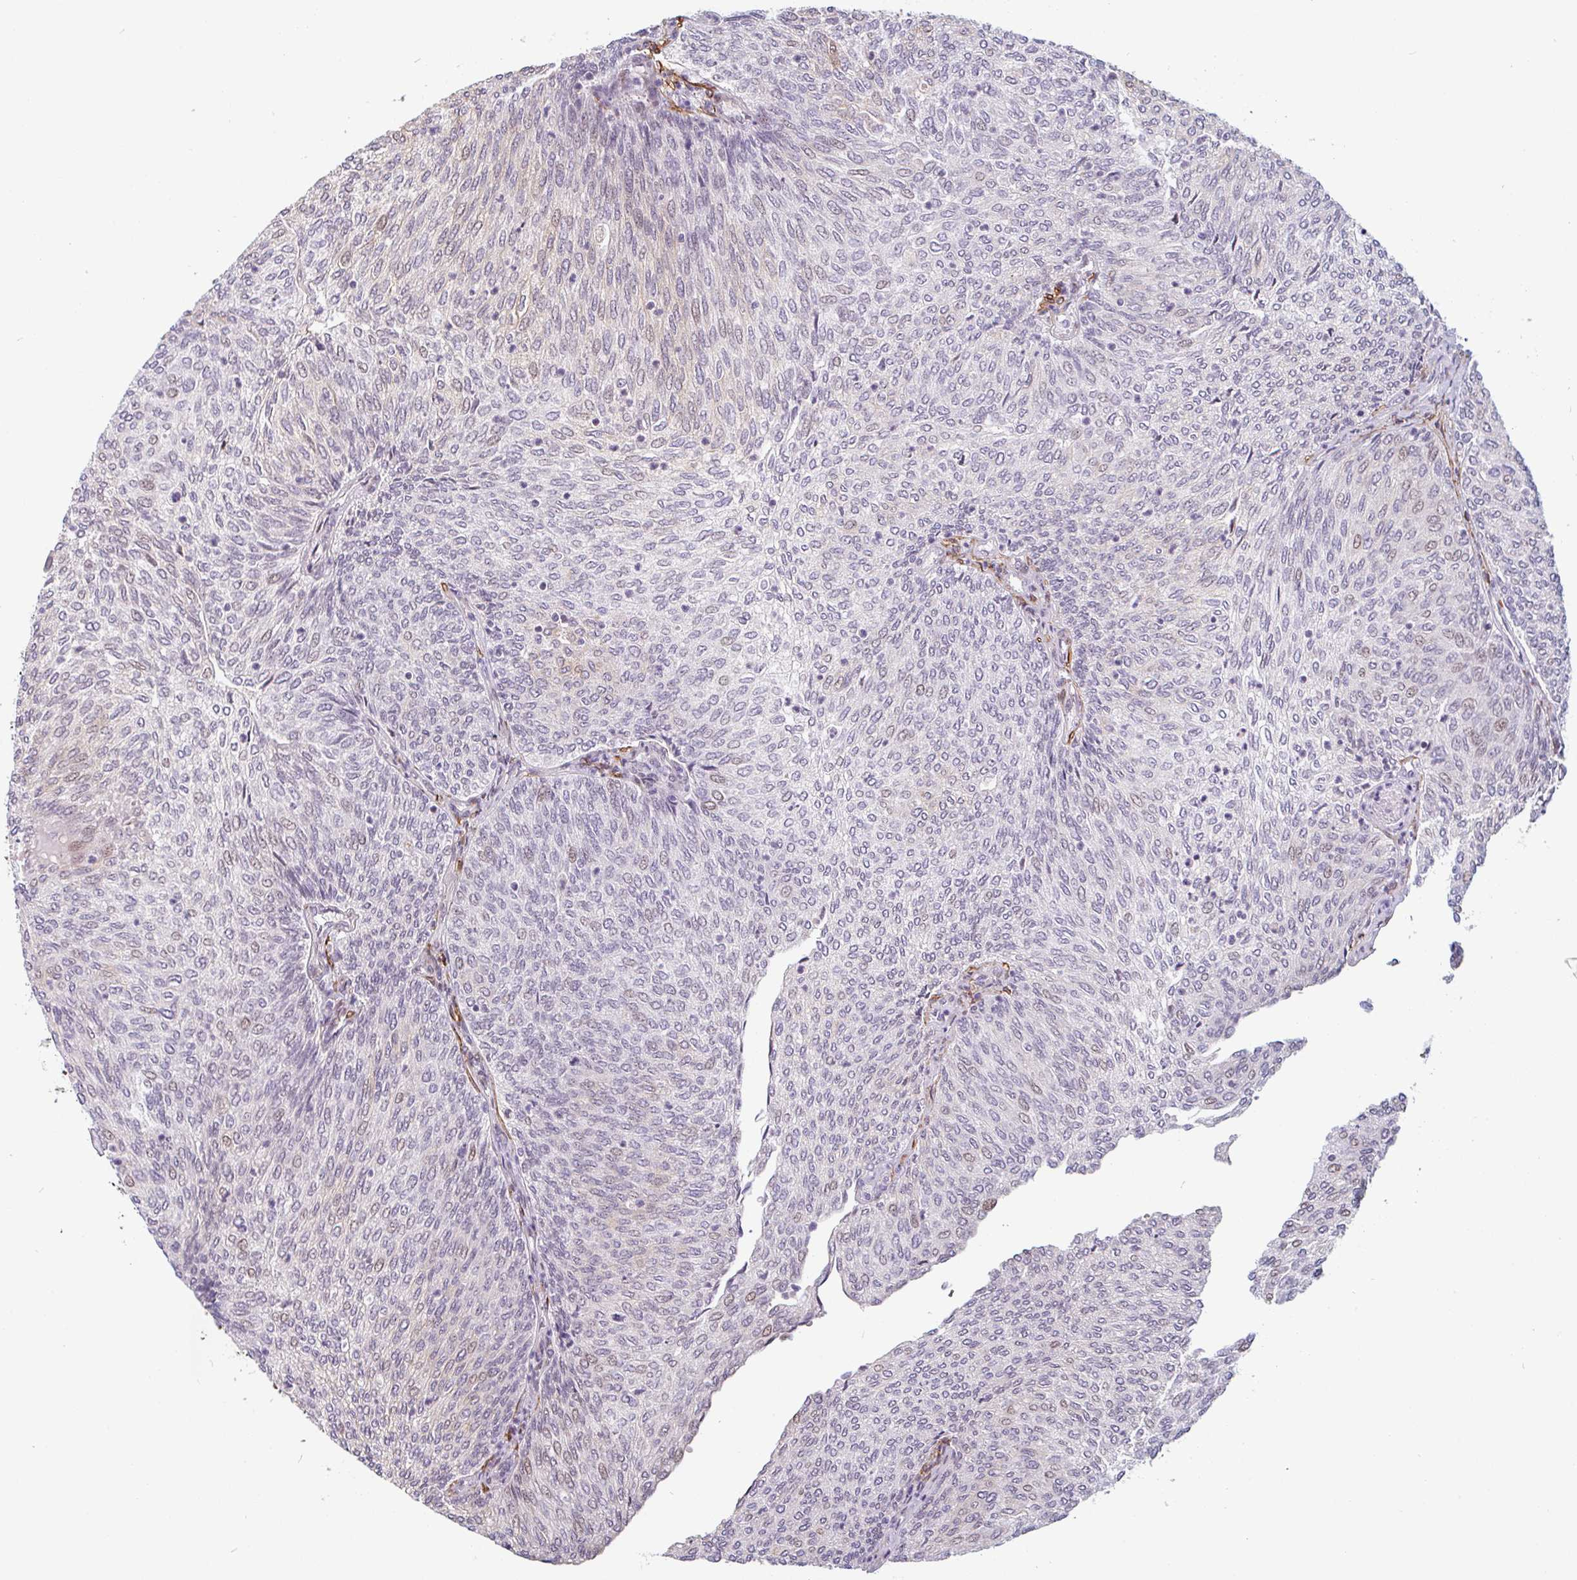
{"staining": {"intensity": "moderate", "quantity": "25%-75%", "location": "nuclear"}, "tissue": "urothelial cancer", "cell_type": "Tumor cells", "image_type": "cancer", "snomed": [{"axis": "morphology", "description": "Urothelial carcinoma, High grade"}, {"axis": "topography", "description": "Urinary bladder"}], "caption": "Urothelial cancer stained with a brown dye demonstrates moderate nuclear positive positivity in approximately 25%-75% of tumor cells.", "gene": "TMEM119", "patient": {"sex": "female", "age": 79}}